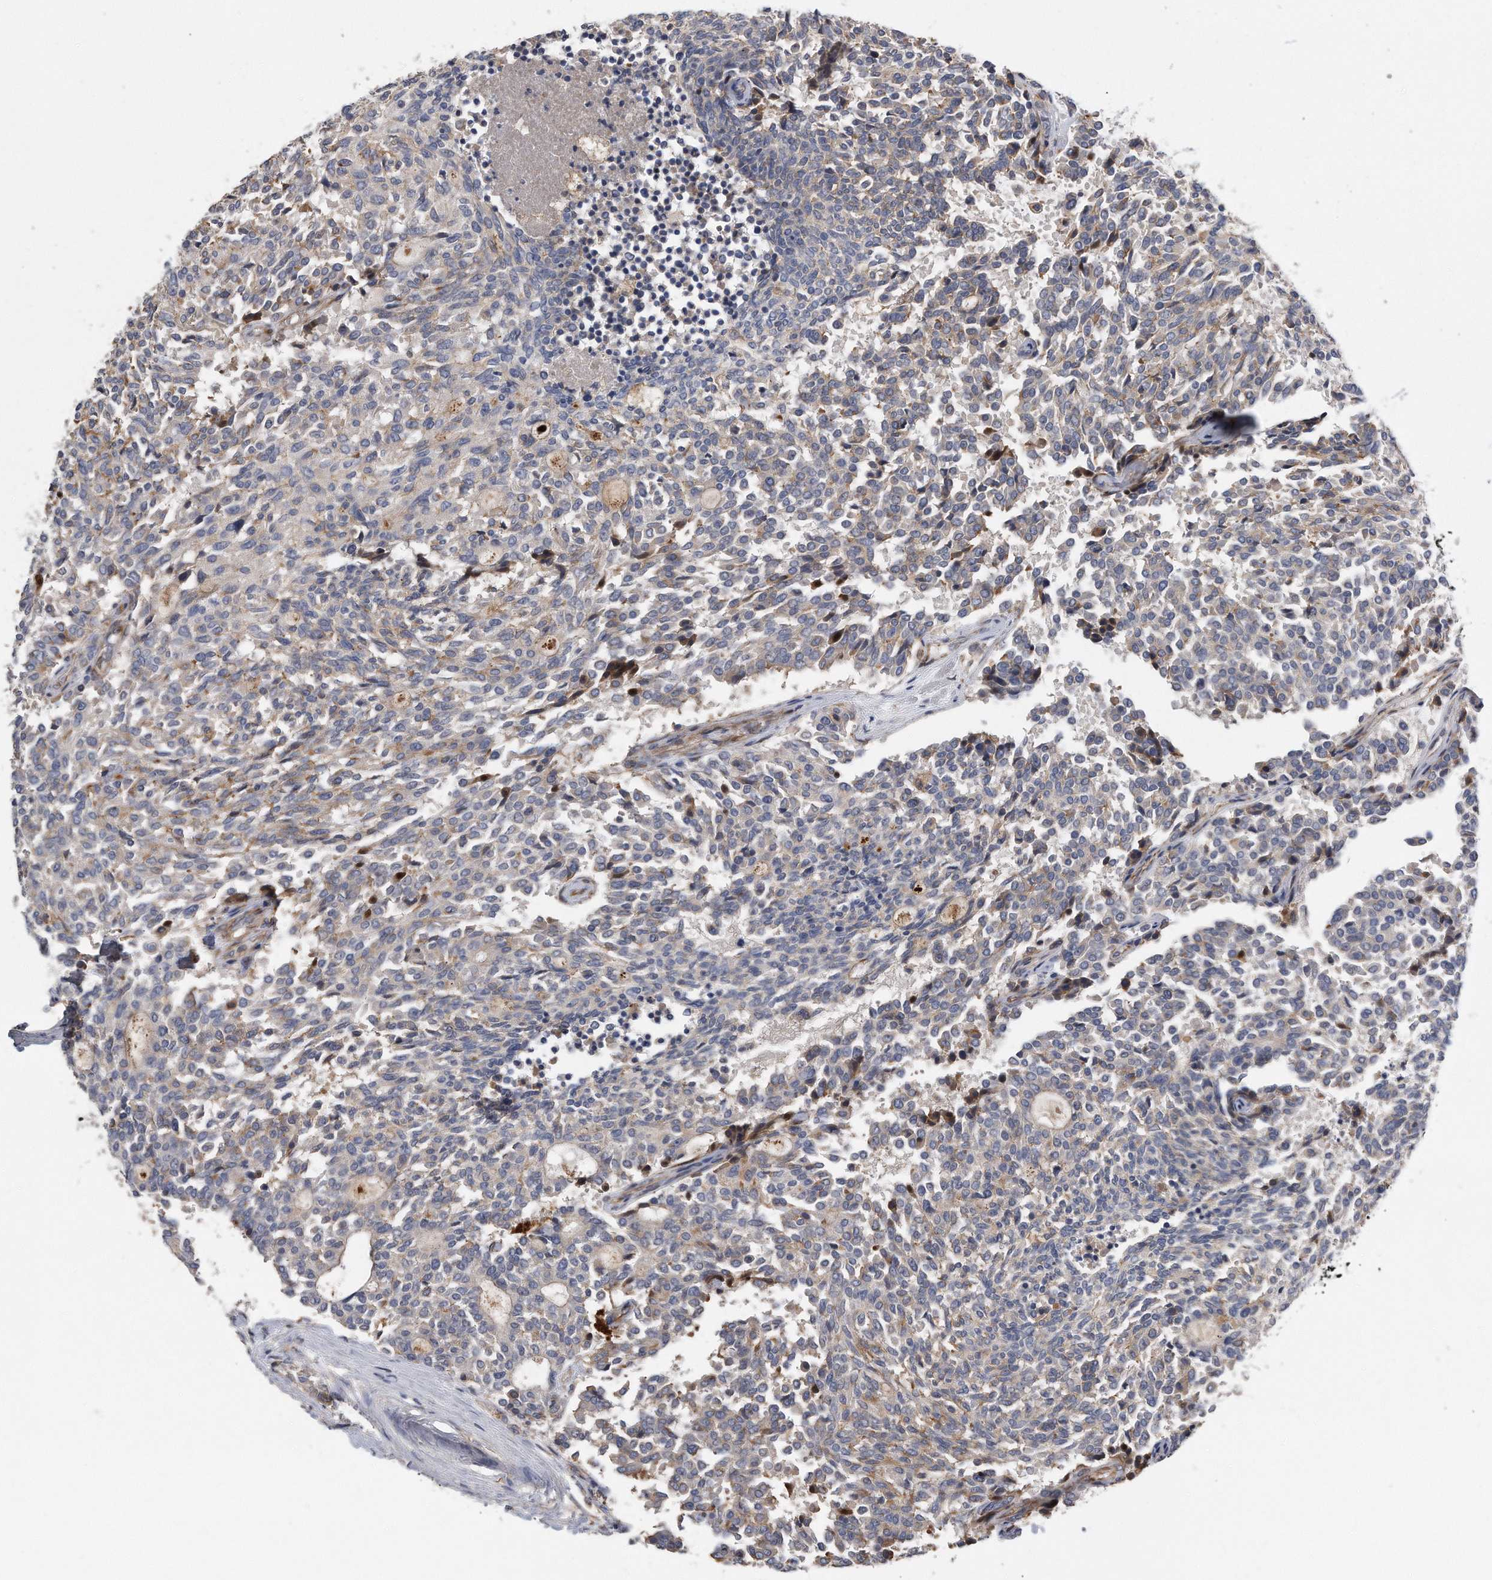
{"staining": {"intensity": "weak", "quantity": "25%-75%", "location": "cytoplasmic/membranous"}, "tissue": "carcinoid", "cell_type": "Tumor cells", "image_type": "cancer", "snomed": [{"axis": "morphology", "description": "Carcinoid, malignant, NOS"}, {"axis": "topography", "description": "Pancreas"}], "caption": "There is low levels of weak cytoplasmic/membranous staining in tumor cells of carcinoid, as demonstrated by immunohistochemical staining (brown color).", "gene": "GPC1", "patient": {"sex": "female", "age": 54}}